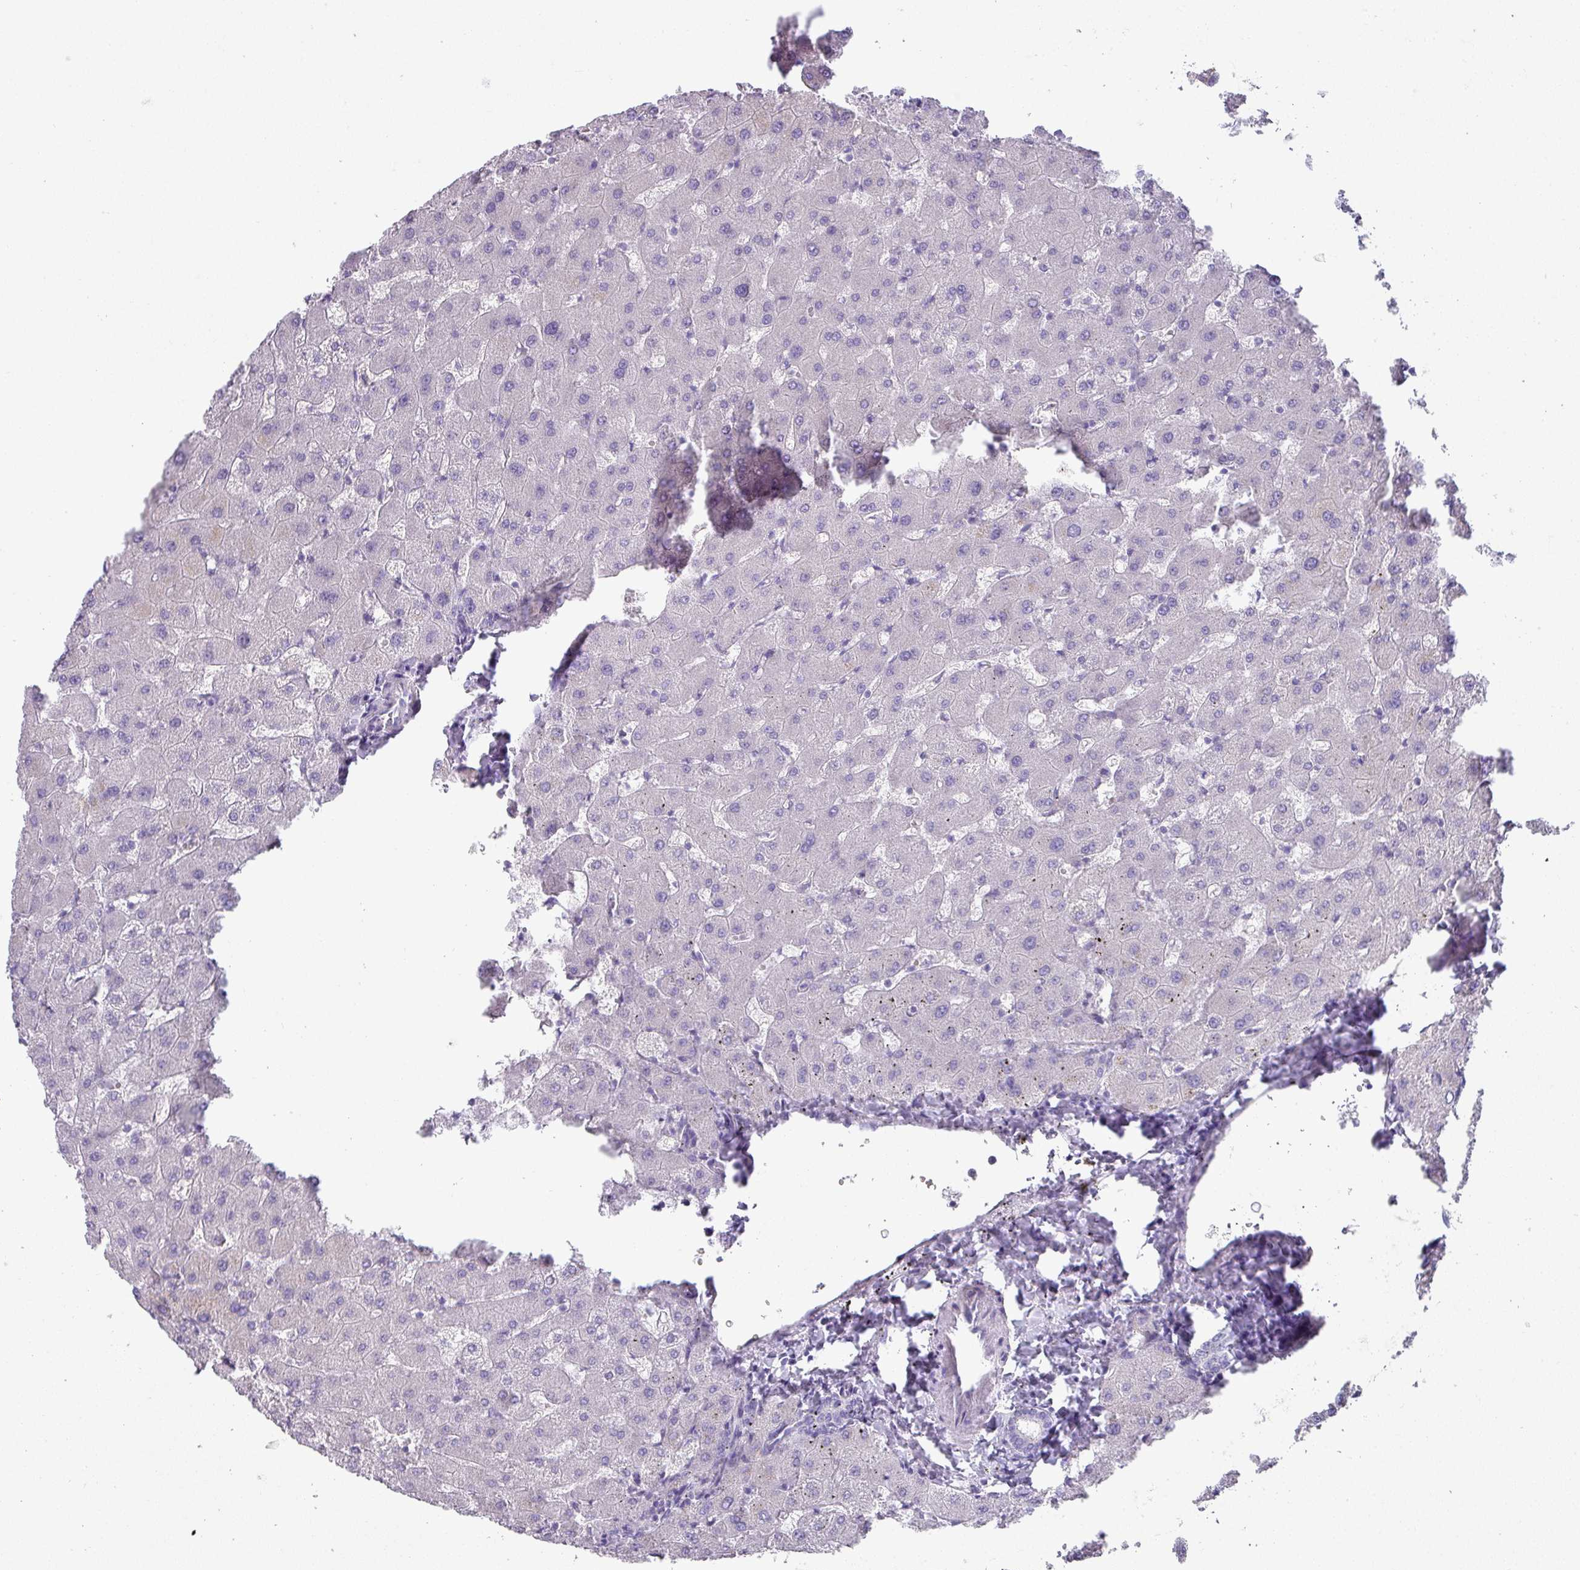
{"staining": {"intensity": "negative", "quantity": "none", "location": "none"}, "tissue": "liver", "cell_type": "Cholangiocytes", "image_type": "normal", "snomed": [{"axis": "morphology", "description": "Normal tissue, NOS"}, {"axis": "topography", "description": "Liver"}], "caption": "This is a histopathology image of immunohistochemistry (IHC) staining of benign liver, which shows no positivity in cholangiocytes. Brightfield microscopy of immunohistochemistry (IHC) stained with DAB (brown) and hematoxylin (blue), captured at high magnification.", "gene": "GLI4", "patient": {"sex": "female", "age": 63}}